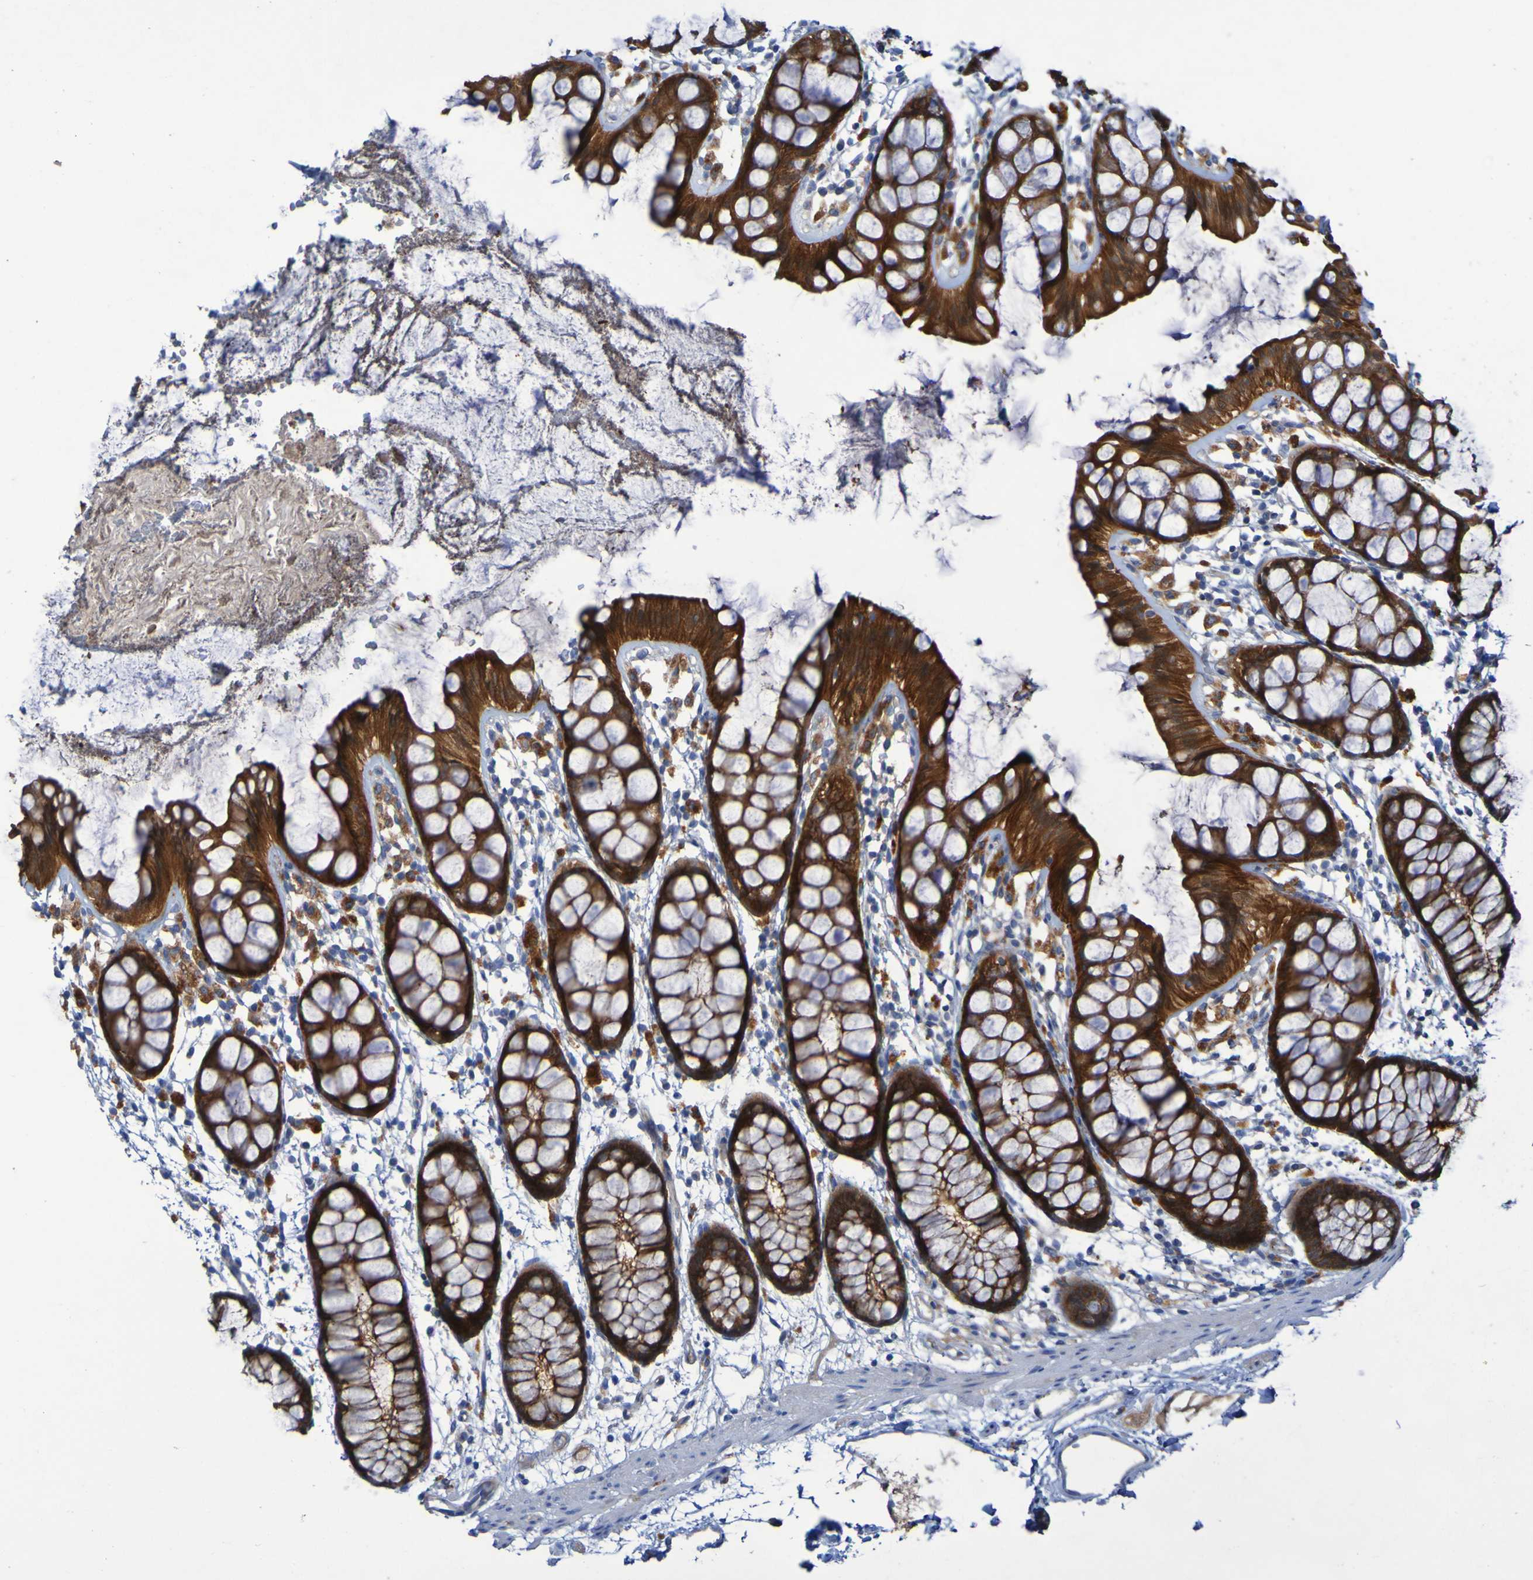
{"staining": {"intensity": "strong", "quantity": ">75%", "location": "cytoplasmic/membranous"}, "tissue": "rectum", "cell_type": "Glandular cells", "image_type": "normal", "snomed": [{"axis": "morphology", "description": "Normal tissue, NOS"}, {"axis": "topography", "description": "Rectum"}], "caption": "High-magnification brightfield microscopy of normal rectum stained with DAB (3,3'-diaminobenzidine) (brown) and counterstained with hematoxylin (blue). glandular cells exhibit strong cytoplasmic/membranous expression is present in approximately>75% of cells.", "gene": "ARHGEF16", "patient": {"sex": "female", "age": 66}}